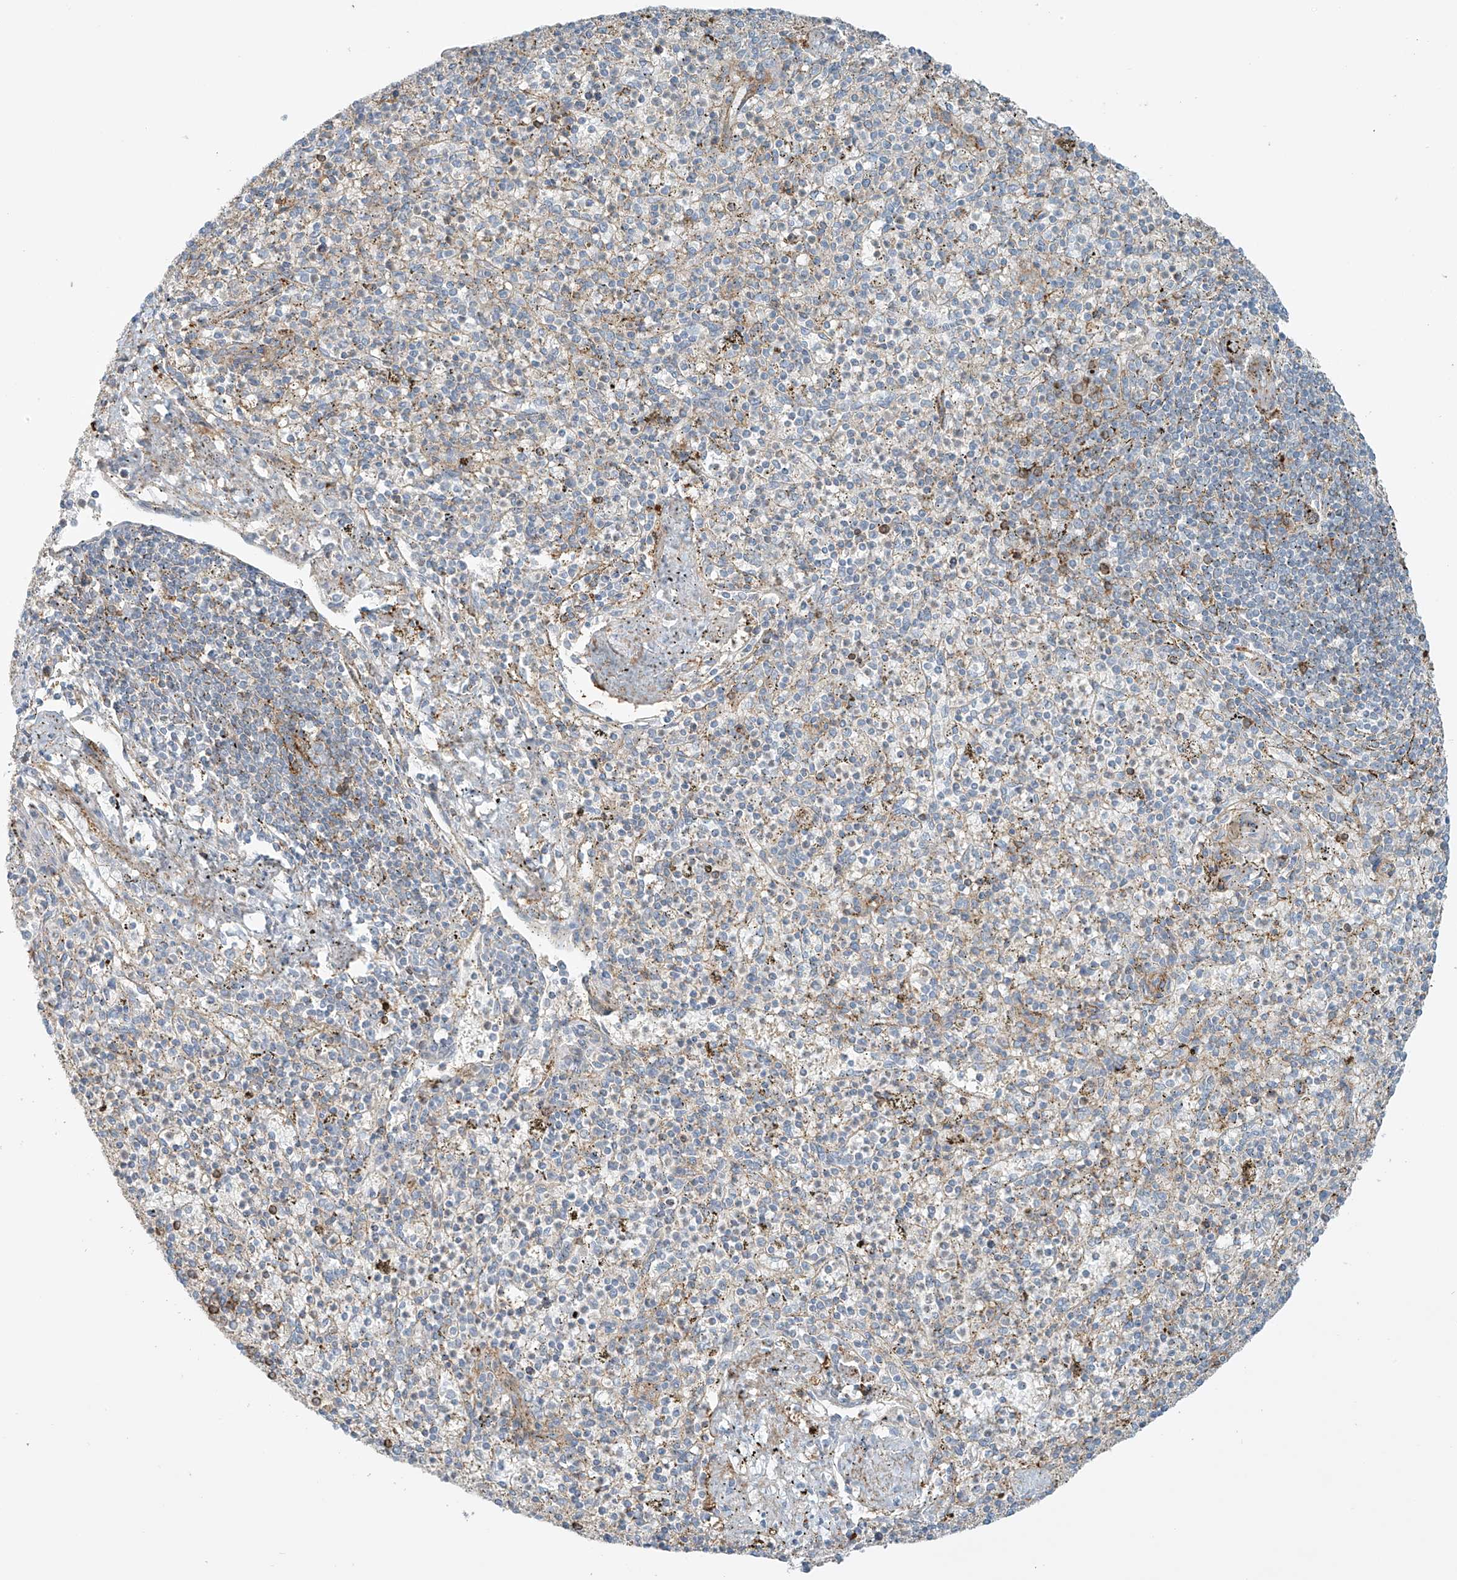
{"staining": {"intensity": "negative", "quantity": "none", "location": "none"}, "tissue": "spleen", "cell_type": "Cells in red pulp", "image_type": "normal", "snomed": [{"axis": "morphology", "description": "Normal tissue, NOS"}, {"axis": "topography", "description": "Spleen"}], "caption": "Immunohistochemistry of normal spleen exhibits no expression in cells in red pulp.", "gene": "SLC9A2", "patient": {"sex": "male", "age": 72}}